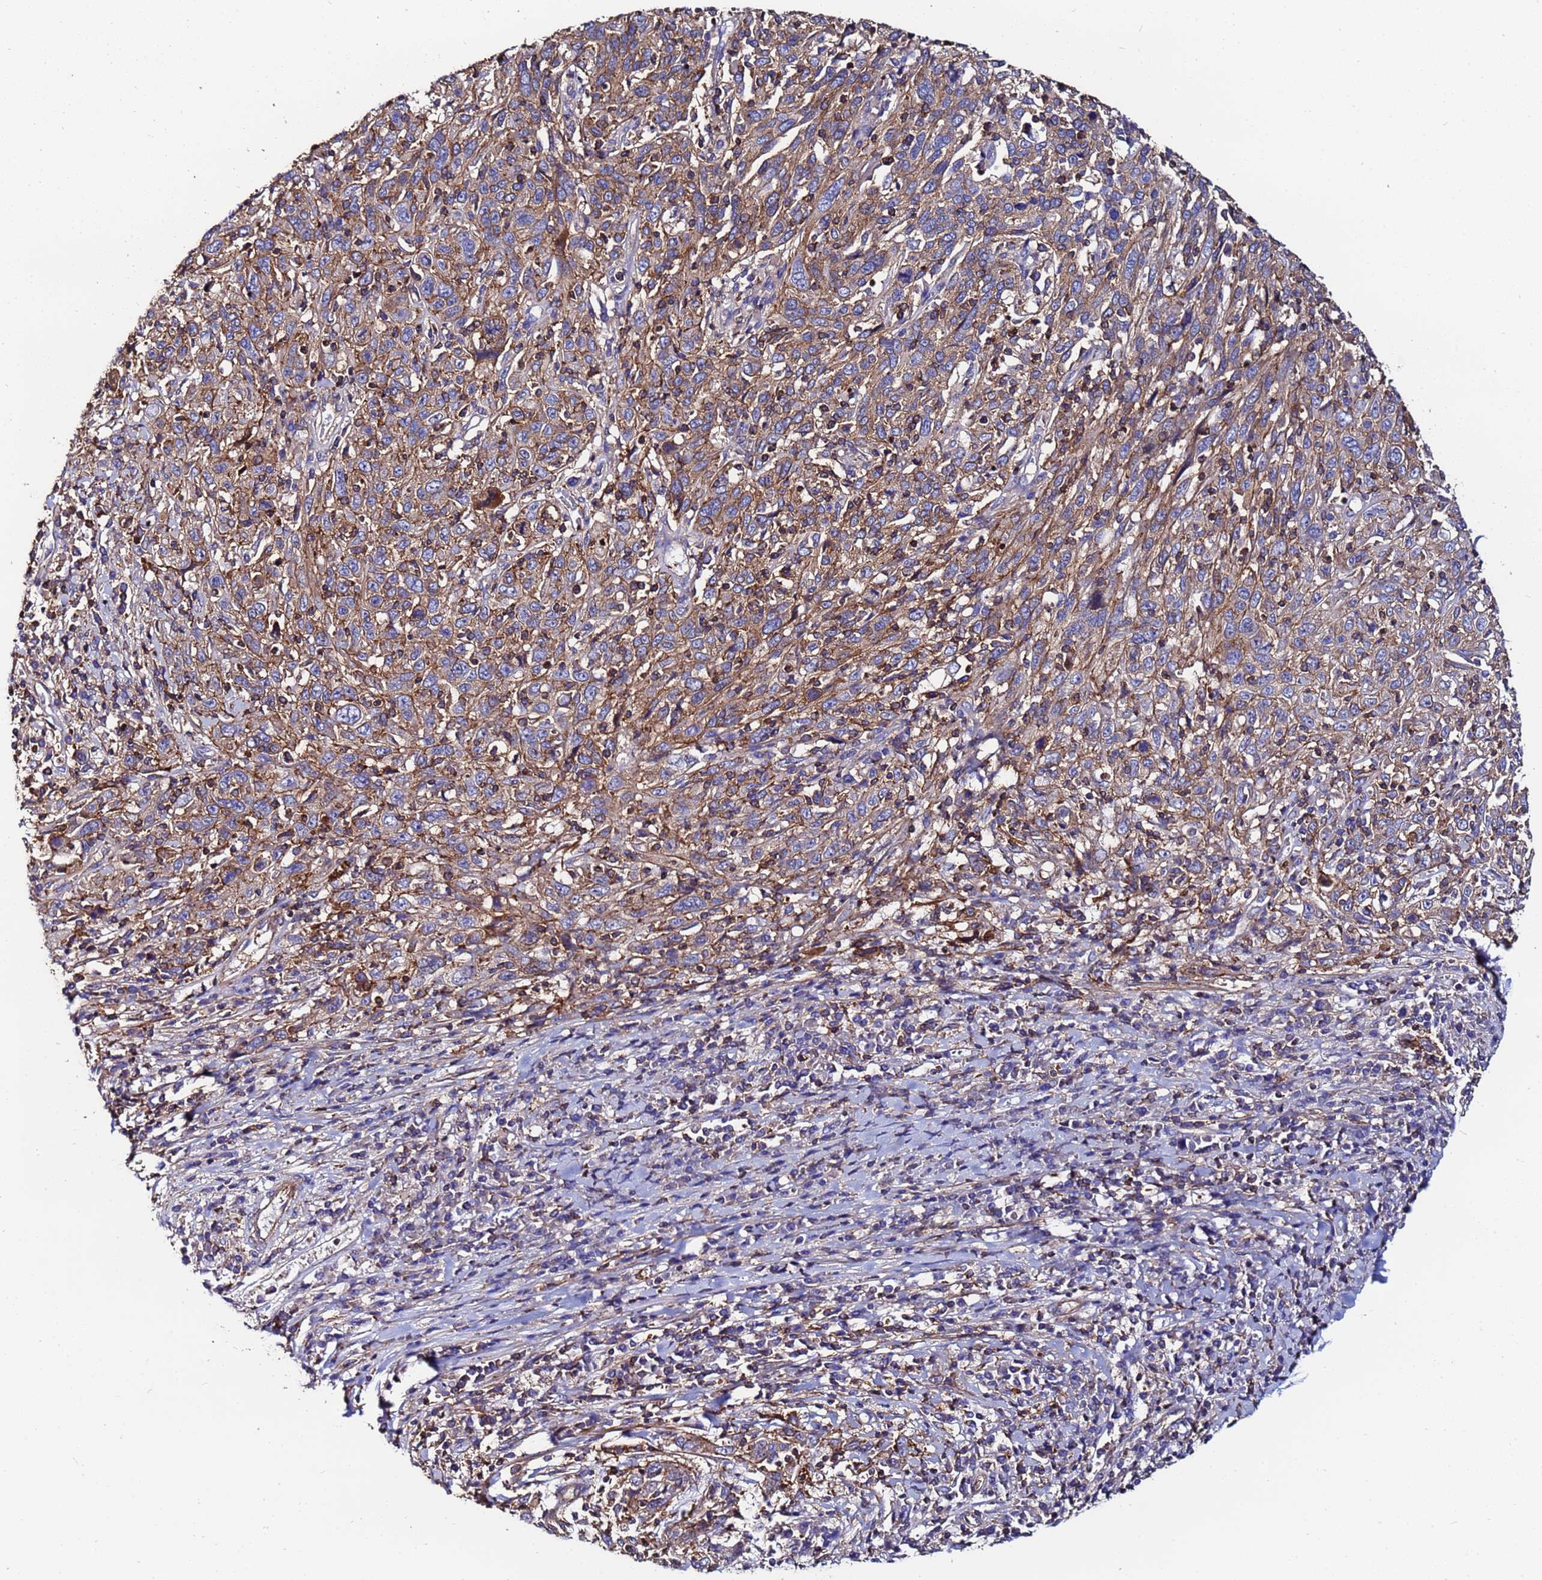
{"staining": {"intensity": "moderate", "quantity": ">75%", "location": "cytoplasmic/membranous"}, "tissue": "cervical cancer", "cell_type": "Tumor cells", "image_type": "cancer", "snomed": [{"axis": "morphology", "description": "Squamous cell carcinoma, NOS"}, {"axis": "topography", "description": "Cervix"}], "caption": "Approximately >75% of tumor cells in cervical squamous cell carcinoma display moderate cytoplasmic/membranous protein staining as visualized by brown immunohistochemical staining.", "gene": "POTEE", "patient": {"sex": "female", "age": 46}}